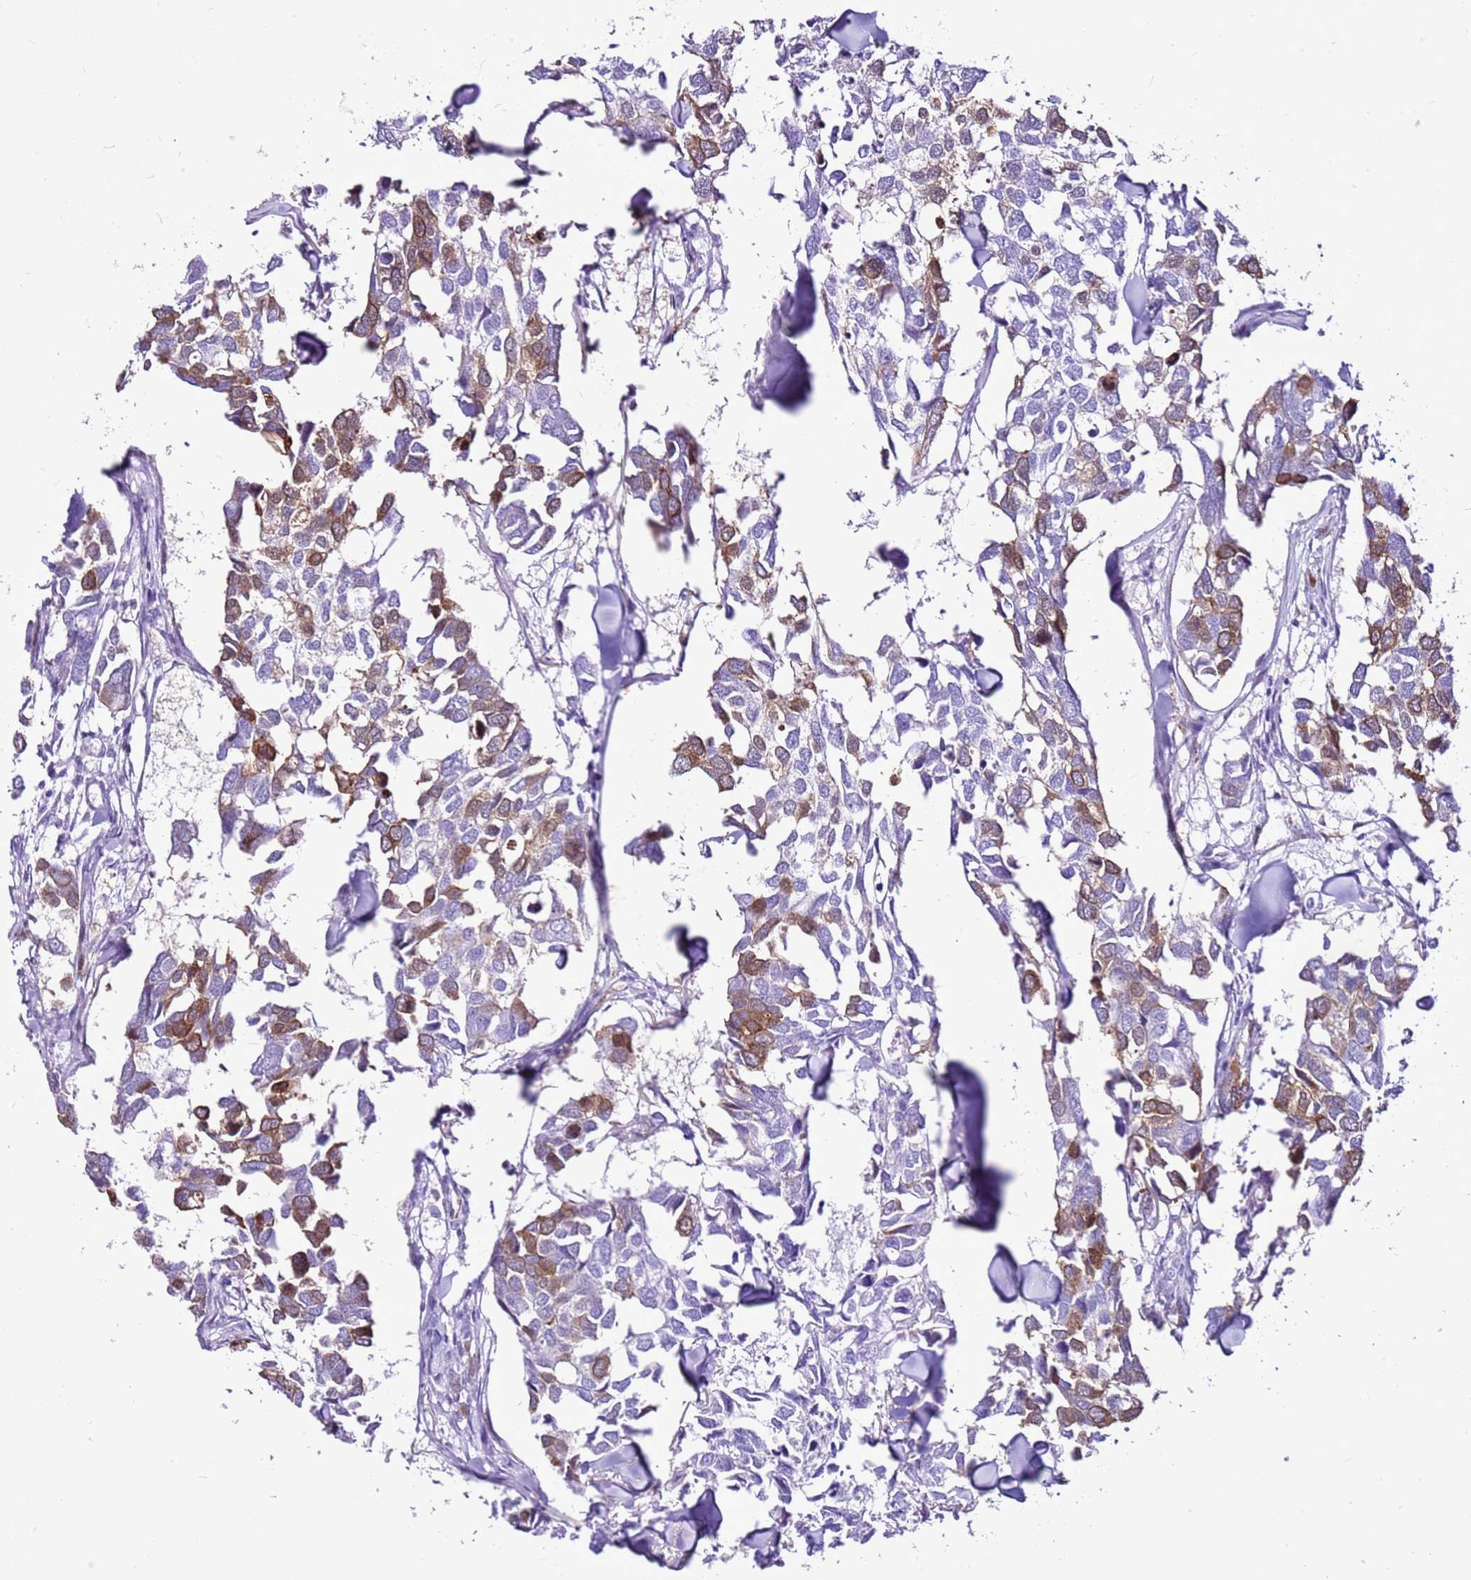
{"staining": {"intensity": "moderate", "quantity": "<25%", "location": "cytoplasmic/membranous"}, "tissue": "breast cancer", "cell_type": "Tumor cells", "image_type": "cancer", "snomed": [{"axis": "morphology", "description": "Duct carcinoma"}, {"axis": "topography", "description": "Breast"}], "caption": "Tumor cells demonstrate moderate cytoplasmic/membranous positivity in about <25% of cells in invasive ductal carcinoma (breast). (IHC, brightfield microscopy, high magnification).", "gene": "SPC25", "patient": {"sex": "female", "age": 83}}